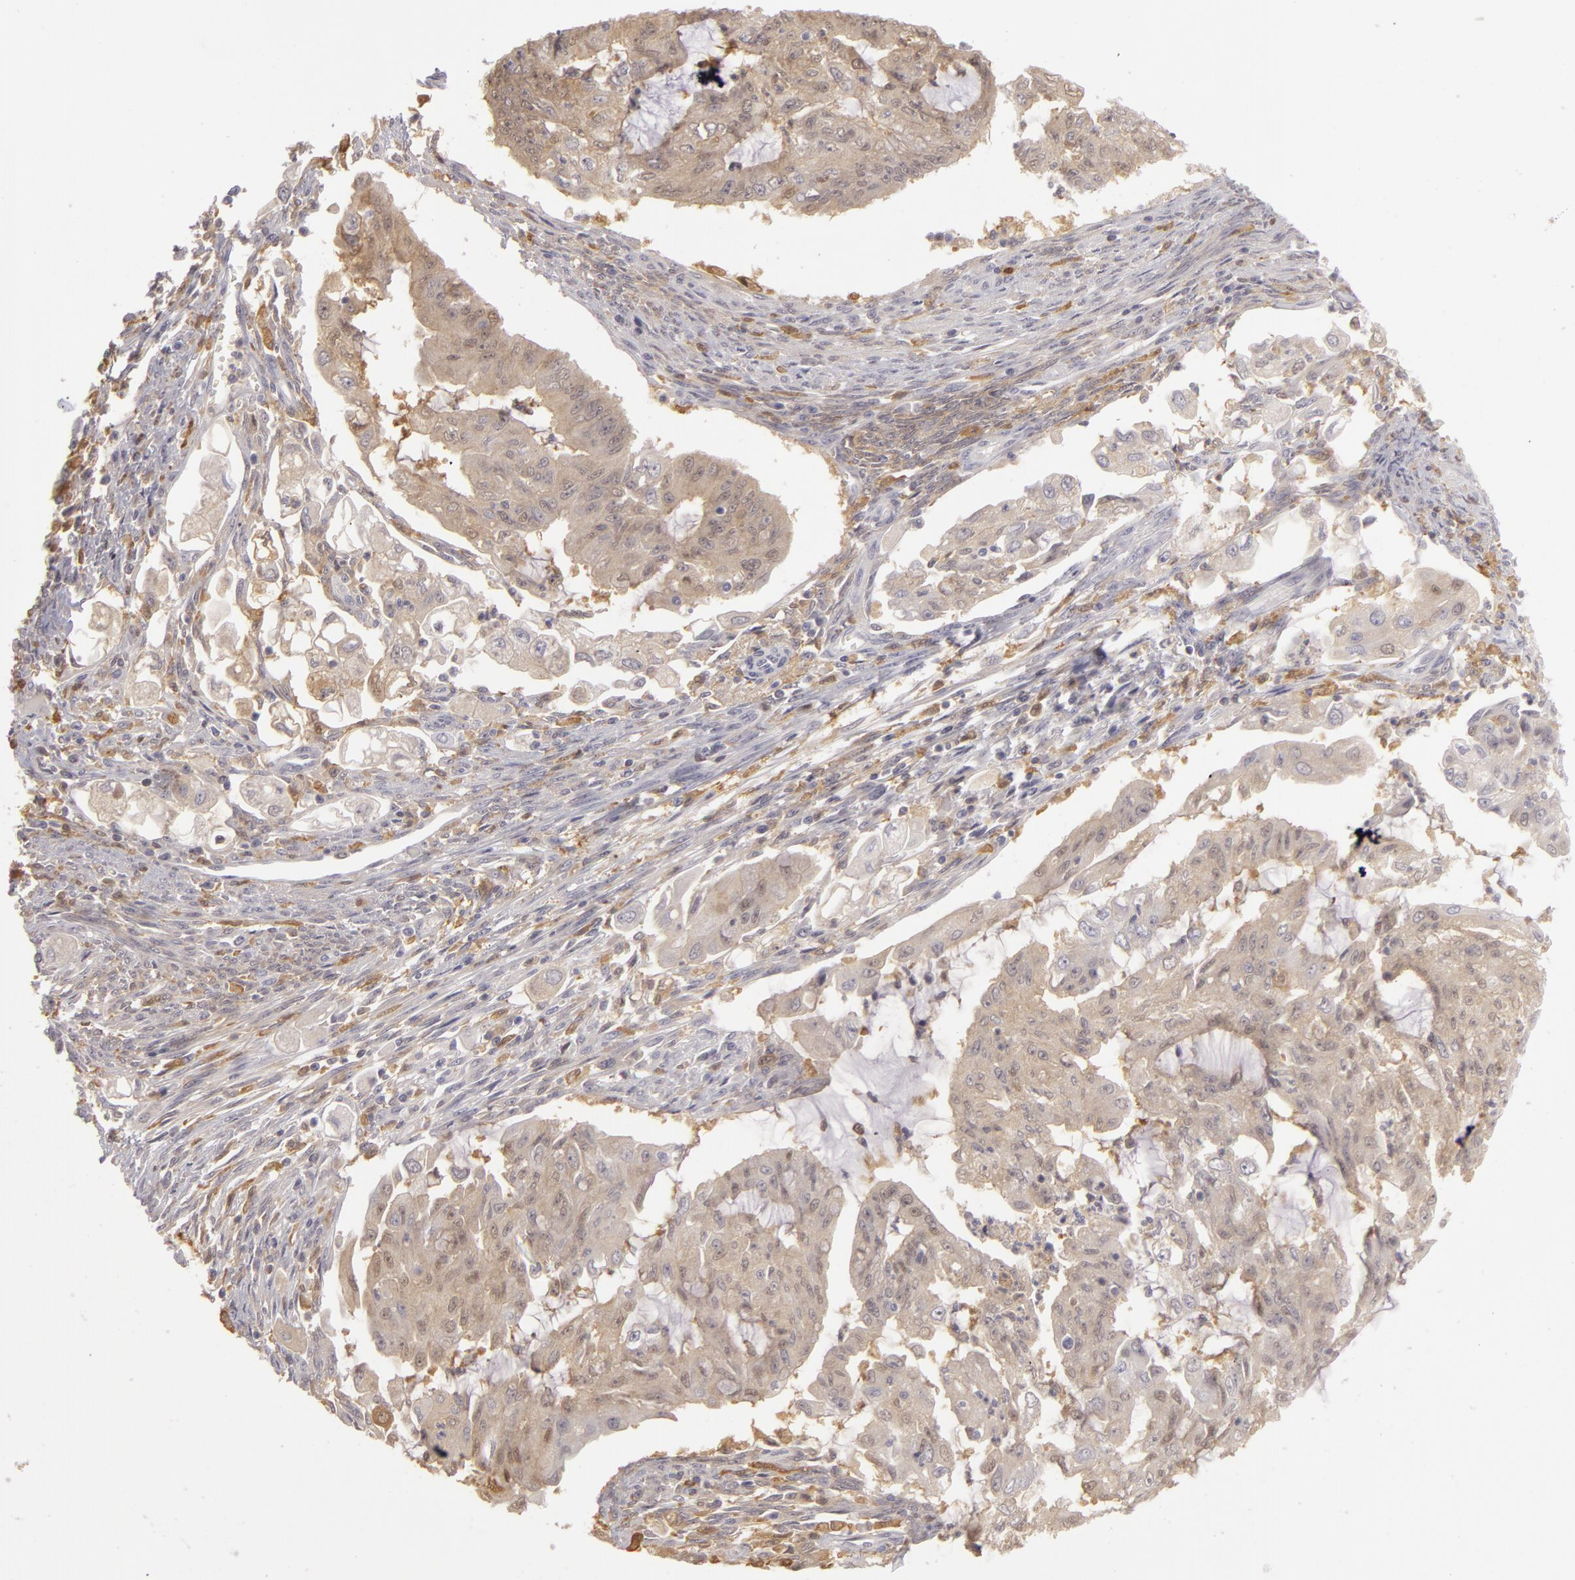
{"staining": {"intensity": "negative", "quantity": "none", "location": "none"}, "tissue": "endometrial cancer", "cell_type": "Tumor cells", "image_type": "cancer", "snomed": [{"axis": "morphology", "description": "Adenocarcinoma, NOS"}, {"axis": "topography", "description": "Endometrium"}], "caption": "A photomicrograph of endometrial cancer (adenocarcinoma) stained for a protein demonstrates no brown staining in tumor cells.", "gene": "GNPDA1", "patient": {"sex": "female", "age": 75}}